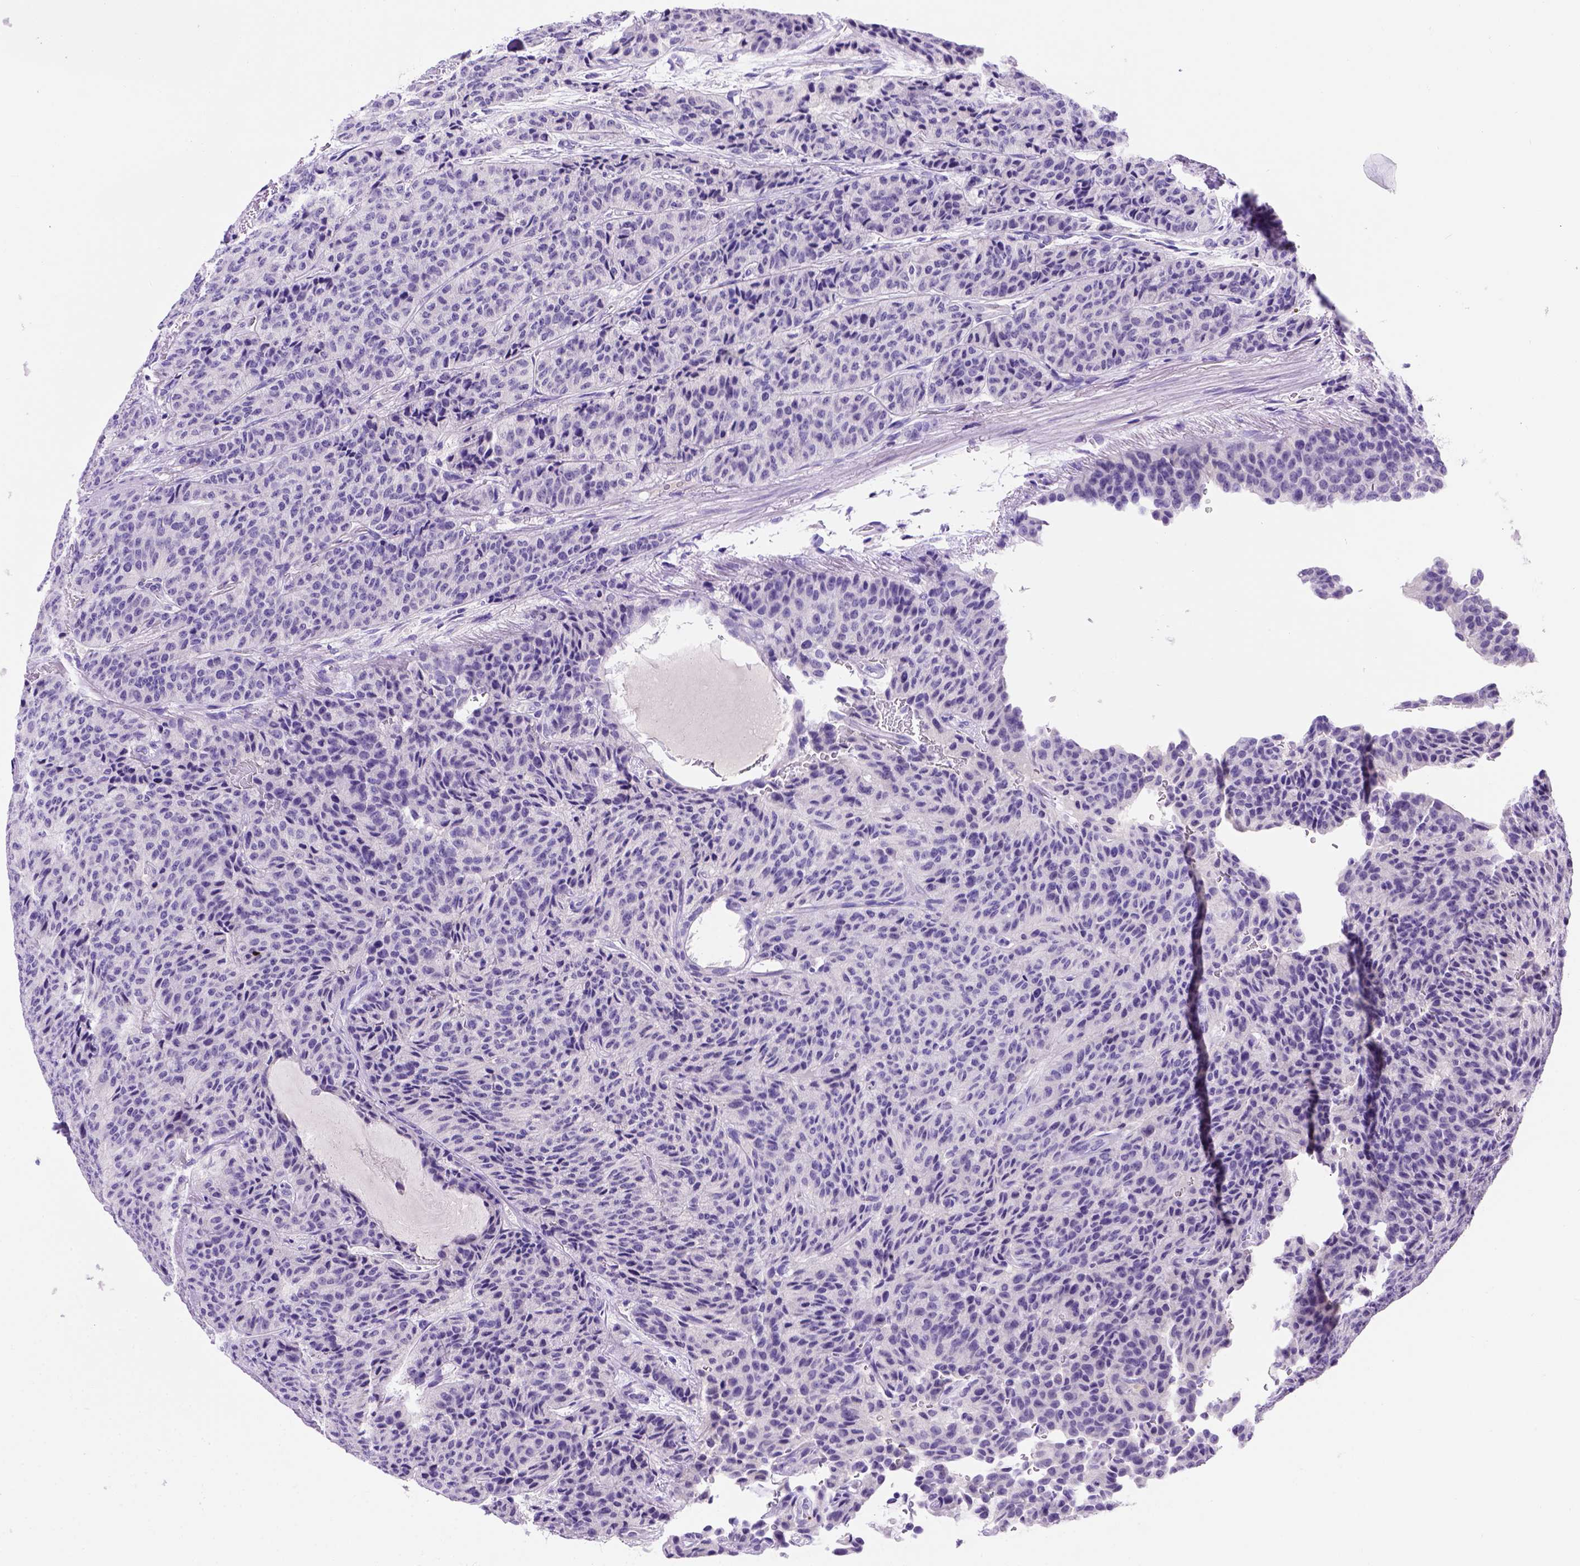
{"staining": {"intensity": "negative", "quantity": "none", "location": "none"}, "tissue": "carcinoid", "cell_type": "Tumor cells", "image_type": "cancer", "snomed": [{"axis": "morphology", "description": "Carcinoid, malignant, NOS"}, {"axis": "topography", "description": "Lung"}], "caption": "Photomicrograph shows no protein staining in tumor cells of malignant carcinoid tissue.", "gene": "FAM81B", "patient": {"sex": "male", "age": 71}}